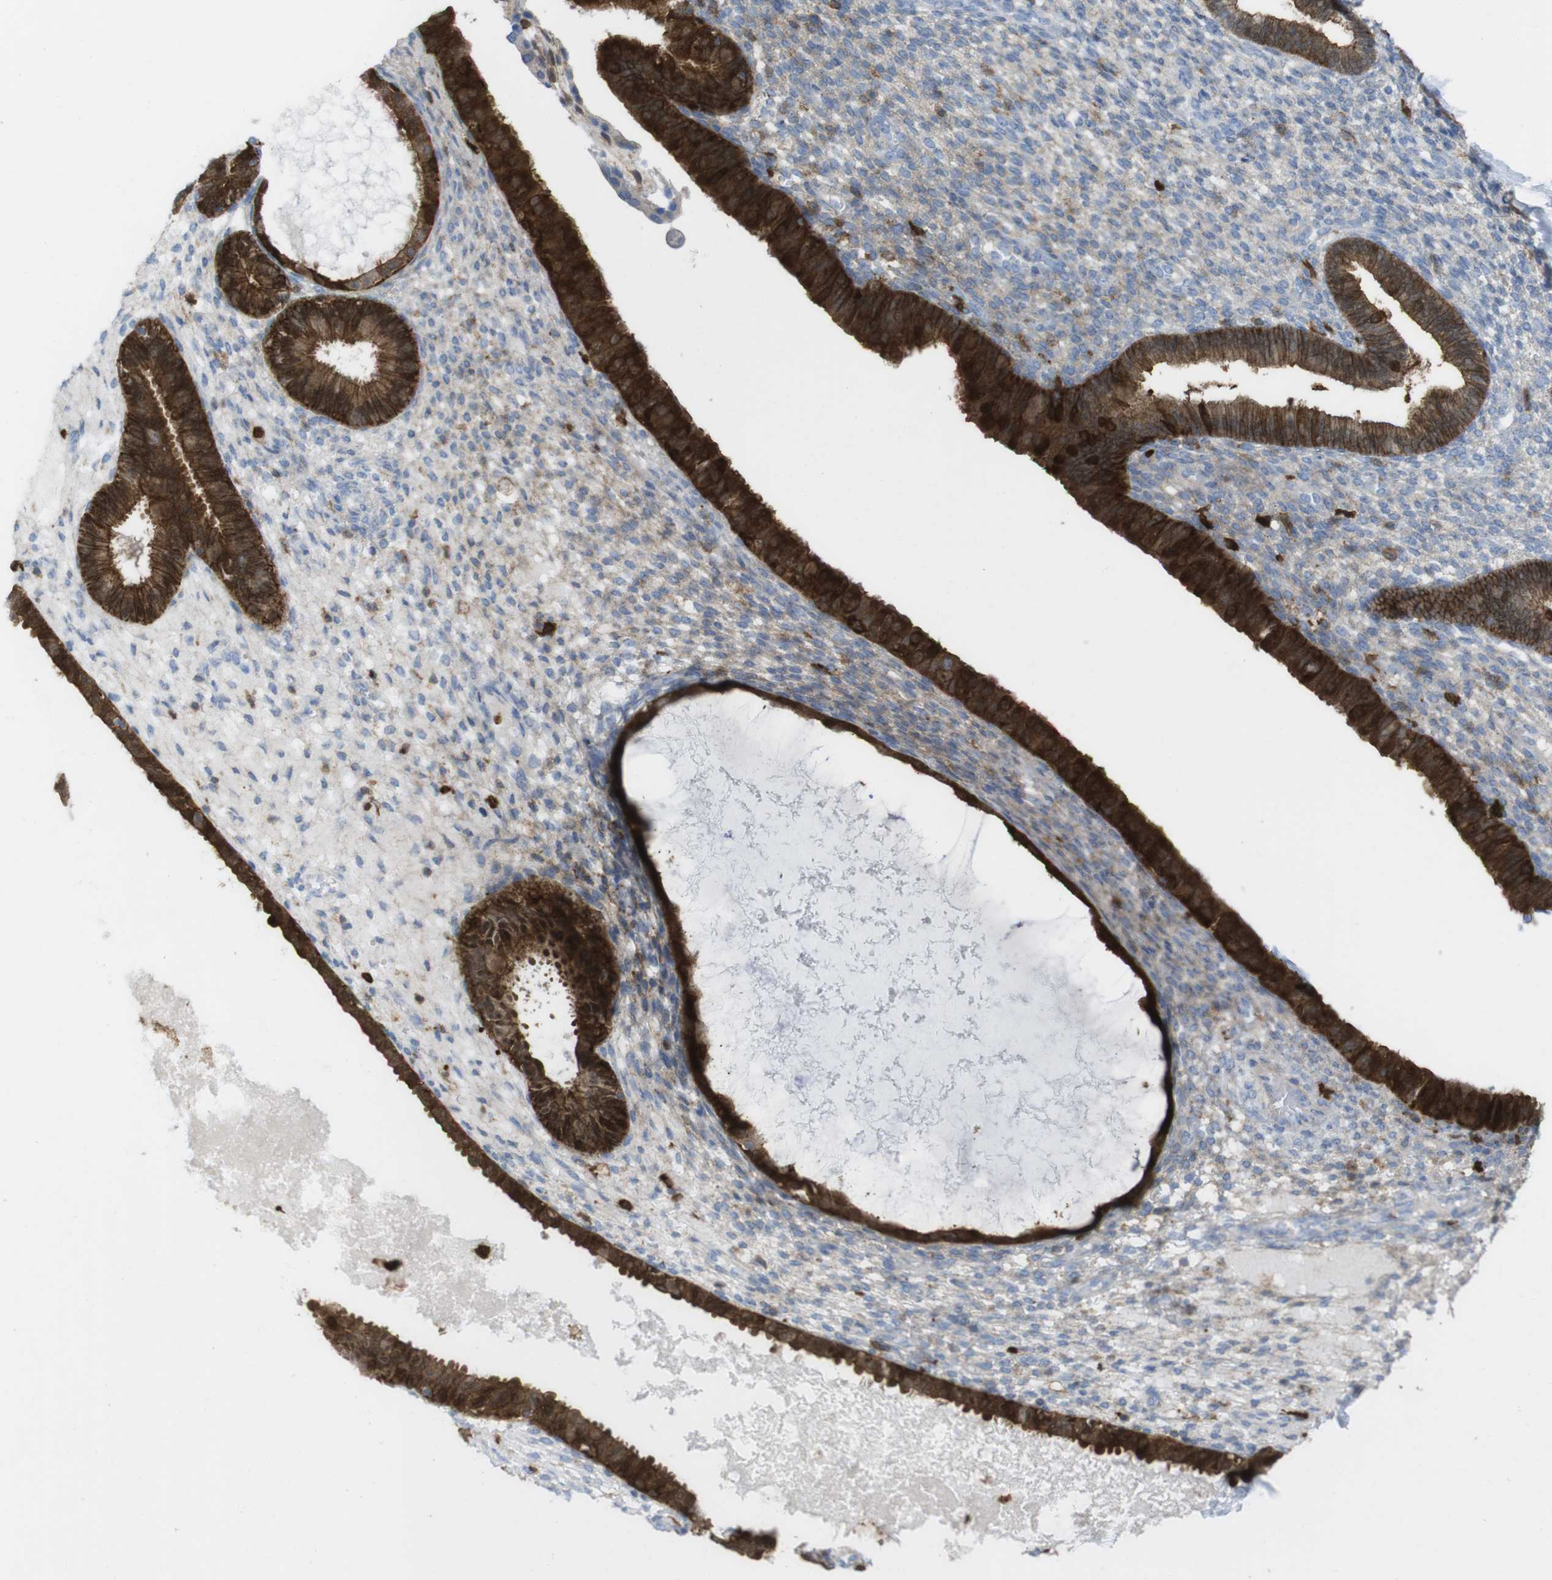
{"staining": {"intensity": "weak", "quantity": "<25%", "location": "cytoplasmic/membranous"}, "tissue": "endometrium", "cell_type": "Cells in endometrial stroma", "image_type": "normal", "snomed": [{"axis": "morphology", "description": "Normal tissue, NOS"}, {"axis": "topography", "description": "Endometrium"}], "caption": "IHC image of benign endometrium: endometrium stained with DAB (3,3'-diaminobenzidine) exhibits no significant protein positivity in cells in endometrial stroma.", "gene": "PRKCD", "patient": {"sex": "female", "age": 61}}